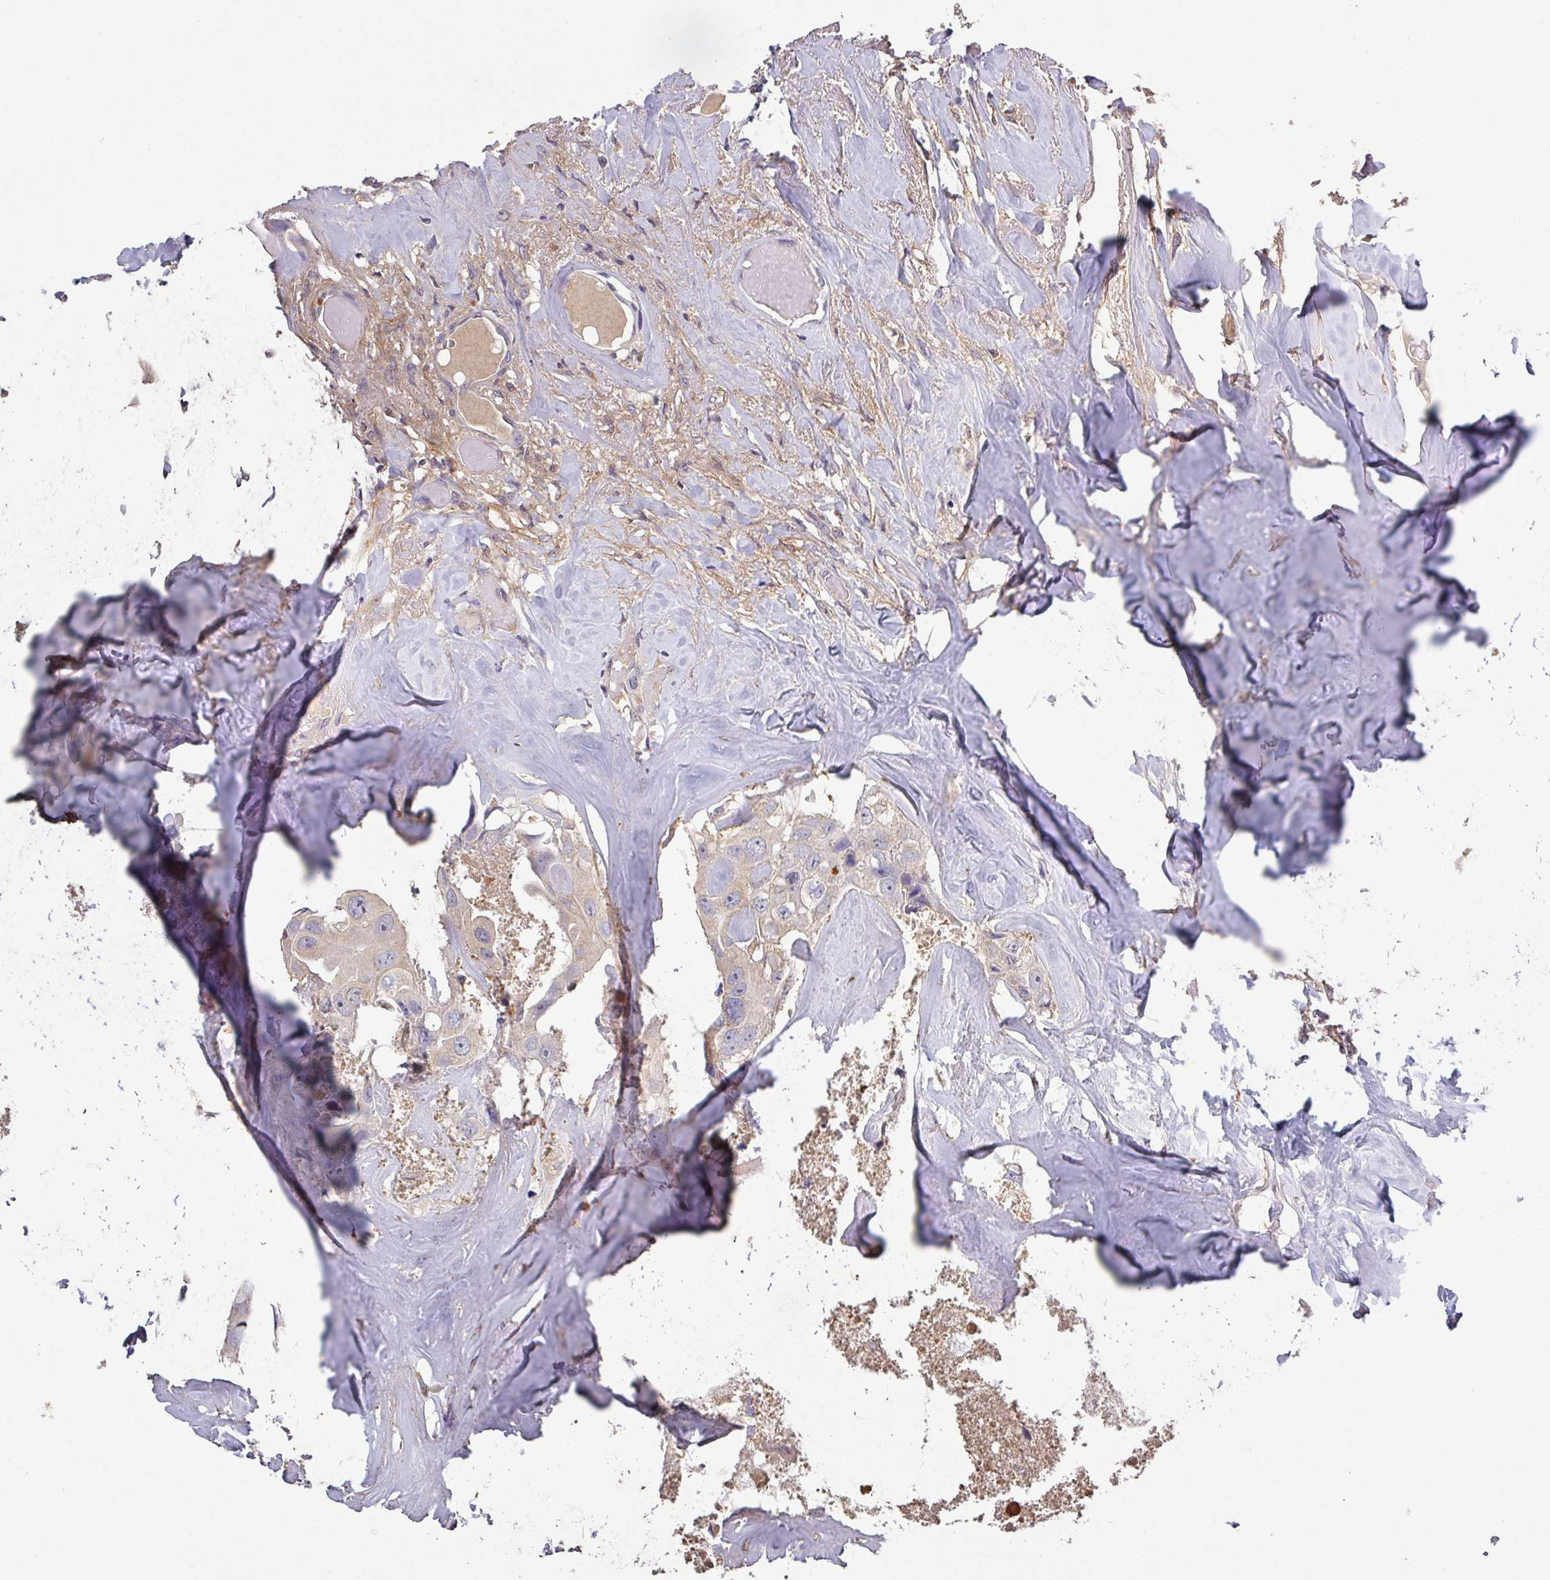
{"staining": {"intensity": "negative", "quantity": "none", "location": "none"}, "tissue": "head and neck cancer", "cell_type": "Tumor cells", "image_type": "cancer", "snomed": [{"axis": "morphology", "description": "Adenocarcinoma, NOS"}, {"axis": "morphology", "description": "Adenocarcinoma, metastatic, NOS"}, {"axis": "topography", "description": "Head-Neck"}], "caption": "The image demonstrates no staining of tumor cells in head and neck metastatic adenocarcinoma.", "gene": "ISLR", "patient": {"sex": "male", "age": 75}}